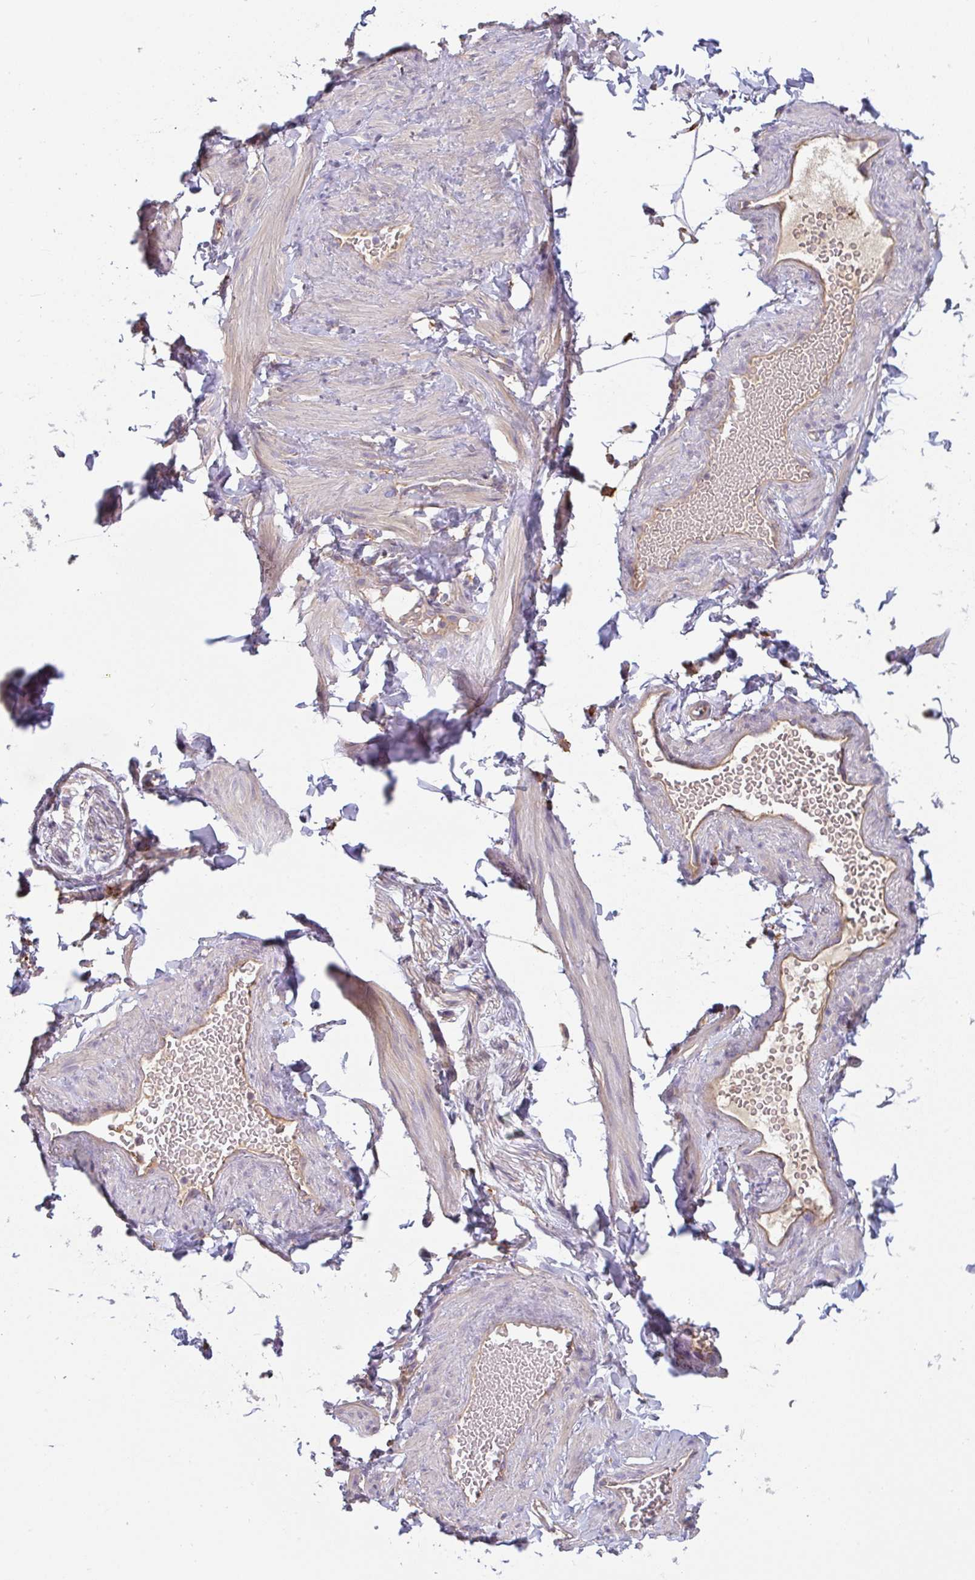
{"staining": {"intensity": "negative", "quantity": "none", "location": "none"}, "tissue": "adipose tissue", "cell_type": "Adipocytes", "image_type": "normal", "snomed": [{"axis": "morphology", "description": "Normal tissue, NOS"}, {"axis": "topography", "description": "Soft tissue"}, {"axis": "topography", "description": "Adipose tissue"}, {"axis": "topography", "description": "Vascular tissue"}, {"axis": "topography", "description": "Peripheral nerve tissue"}], "caption": "This is an immunohistochemistry photomicrograph of benign human adipose tissue. There is no positivity in adipocytes.", "gene": "SNX5", "patient": {"sex": "male", "age": 29}}